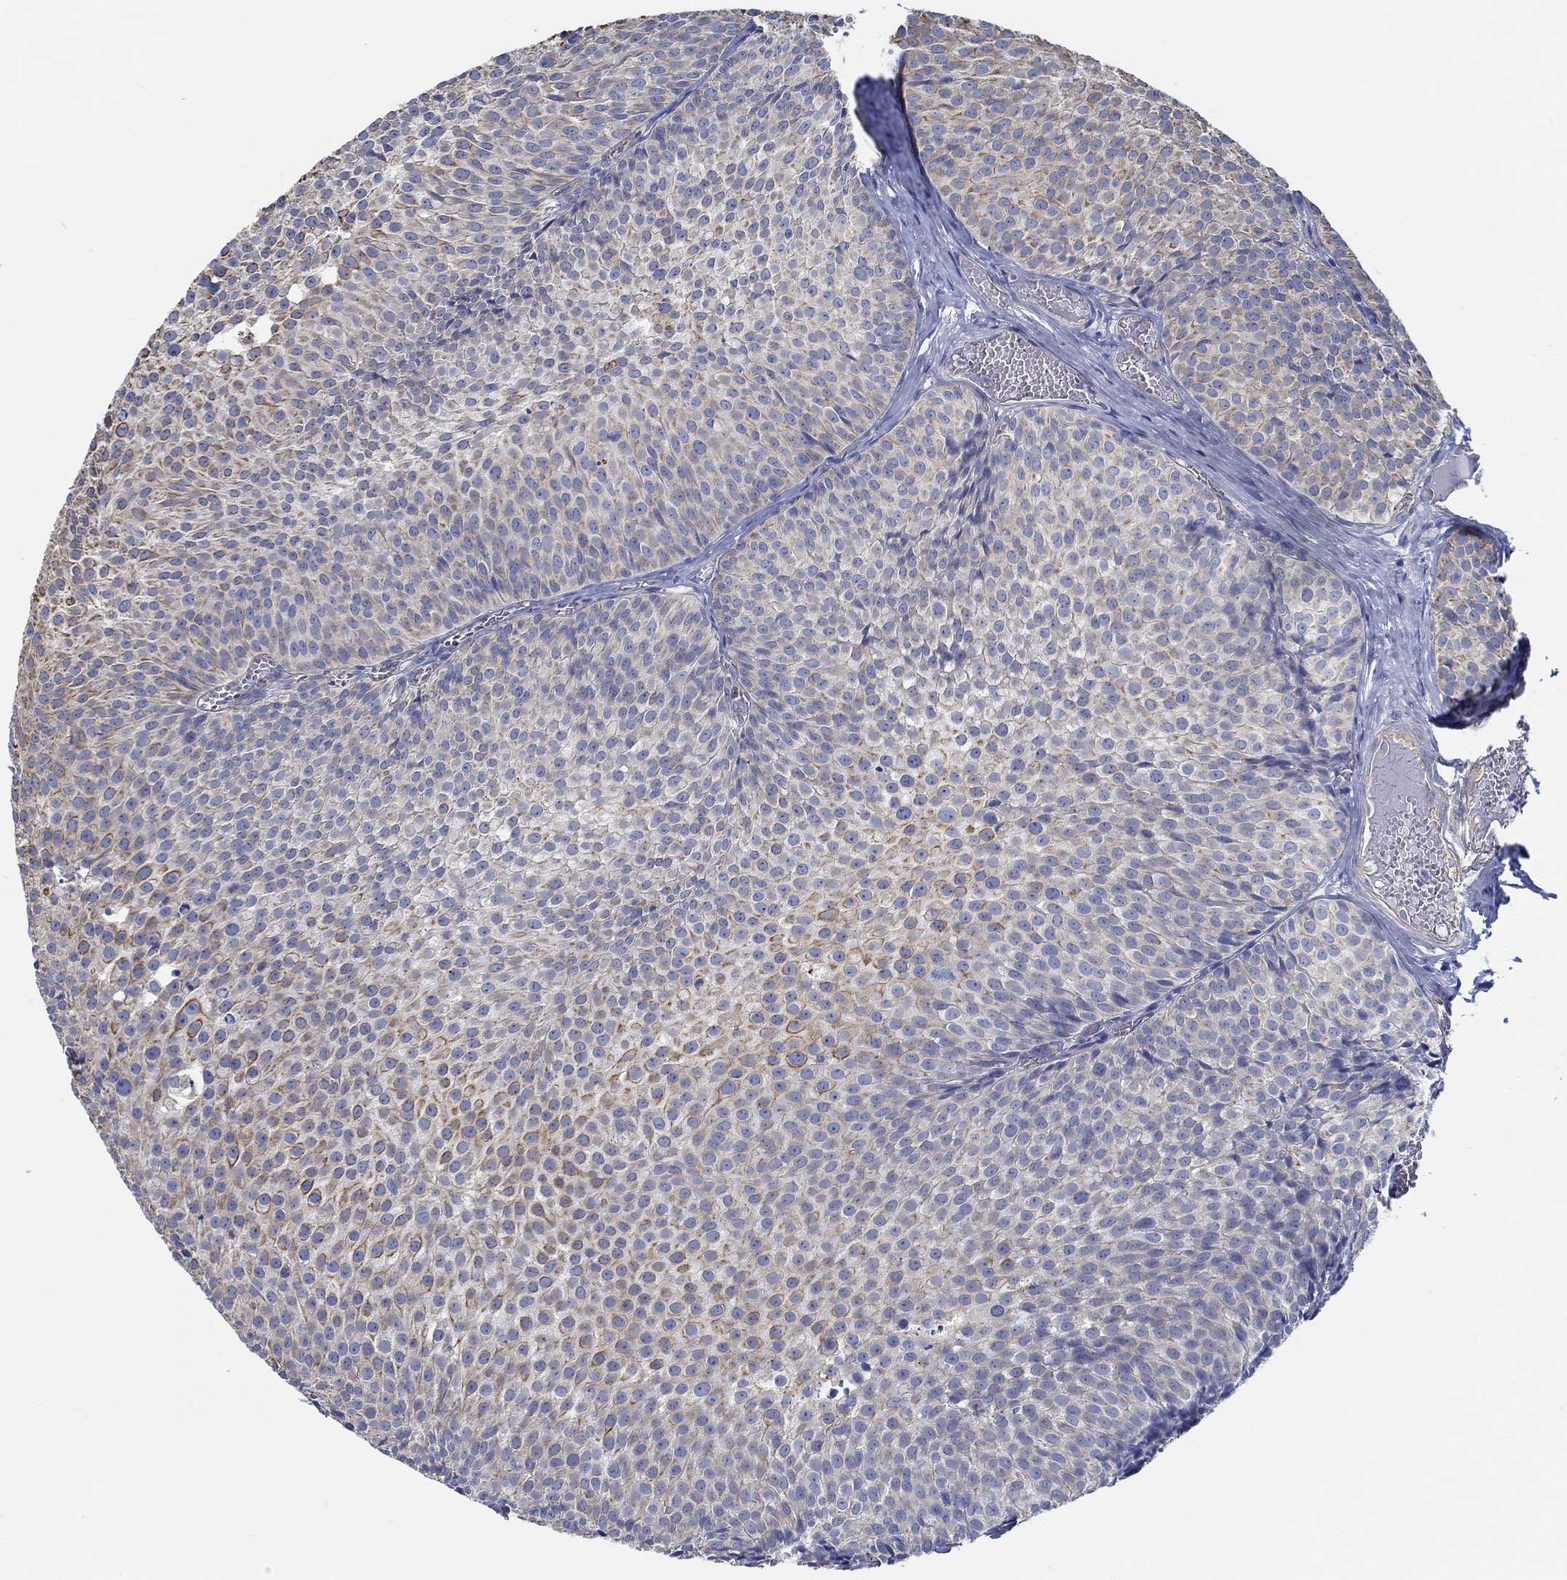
{"staining": {"intensity": "strong", "quantity": "<25%", "location": "cytoplasmic/membranous"}, "tissue": "urothelial cancer", "cell_type": "Tumor cells", "image_type": "cancer", "snomed": [{"axis": "morphology", "description": "Urothelial carcinoma, Low grade"}, {"axis": "topography", "description": "Urinary bladder"}], "caption": "Immunohistochemical staining of human low-grade urothelial carcinoma exhibits medium levels of strong cytoplasmic/membranous staining in approximately <25% of tumor cells.", "gene": "BBOF1", "patient": {"sex": "male", "age": 63}}